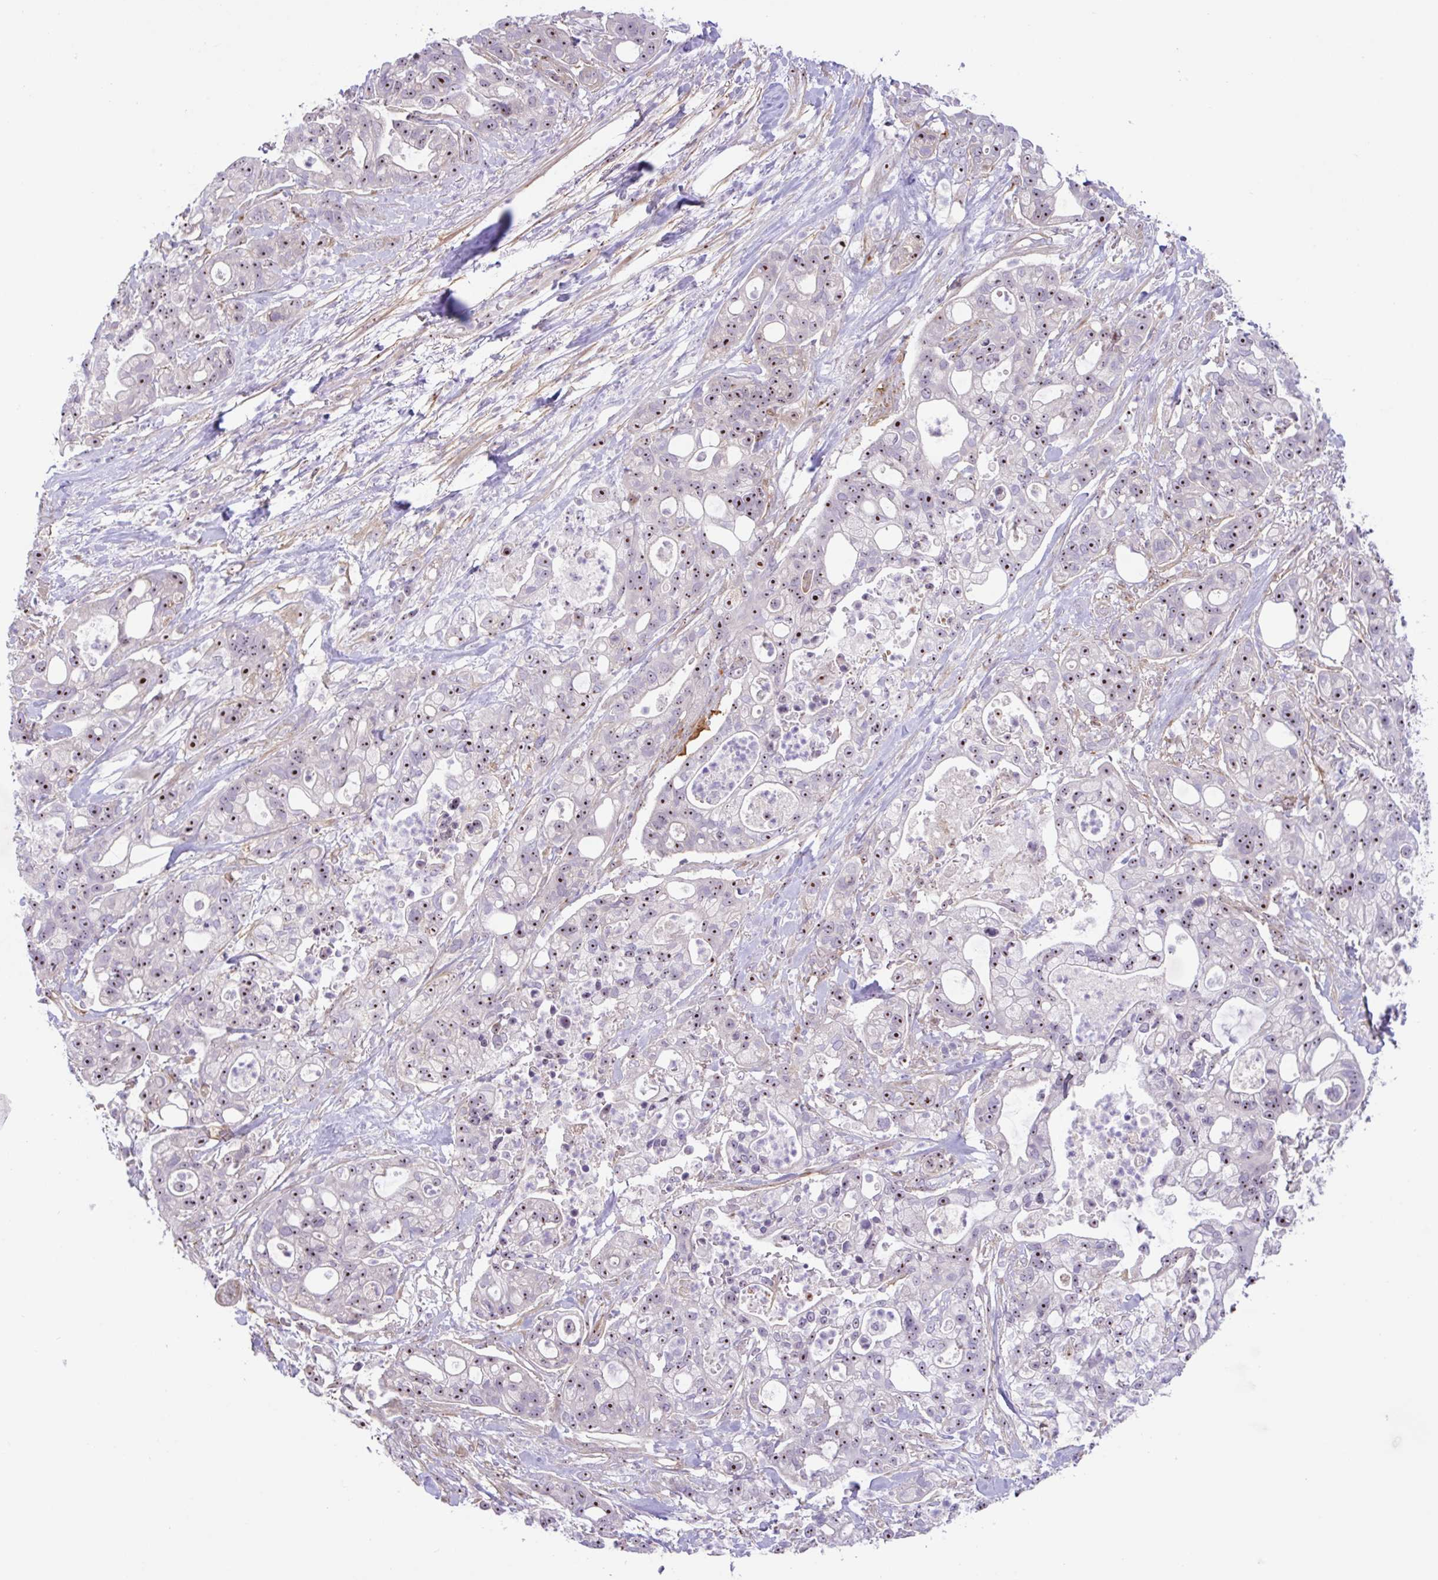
{"staining": {"intensity": "strong", "quantity": "25%-75%", "location": "nuclear"}, "tissue": "pancreatic cancer", "cell_type": "Tumor cells", "image_type": "cancer", "snomed": [{"axis": "morphology", "description": "Adenocarcinoma, NOS"}, {"axis": "topography", "description": "Pancreas"}], "caption": "This image displays IHC staining of human adenocarcinoma (pancreatic), with high strong nuclear staining in about 25%-75% of tumor cells.", "gene": "MXRA8", "patient": {"sex": "female", "age": 69}}